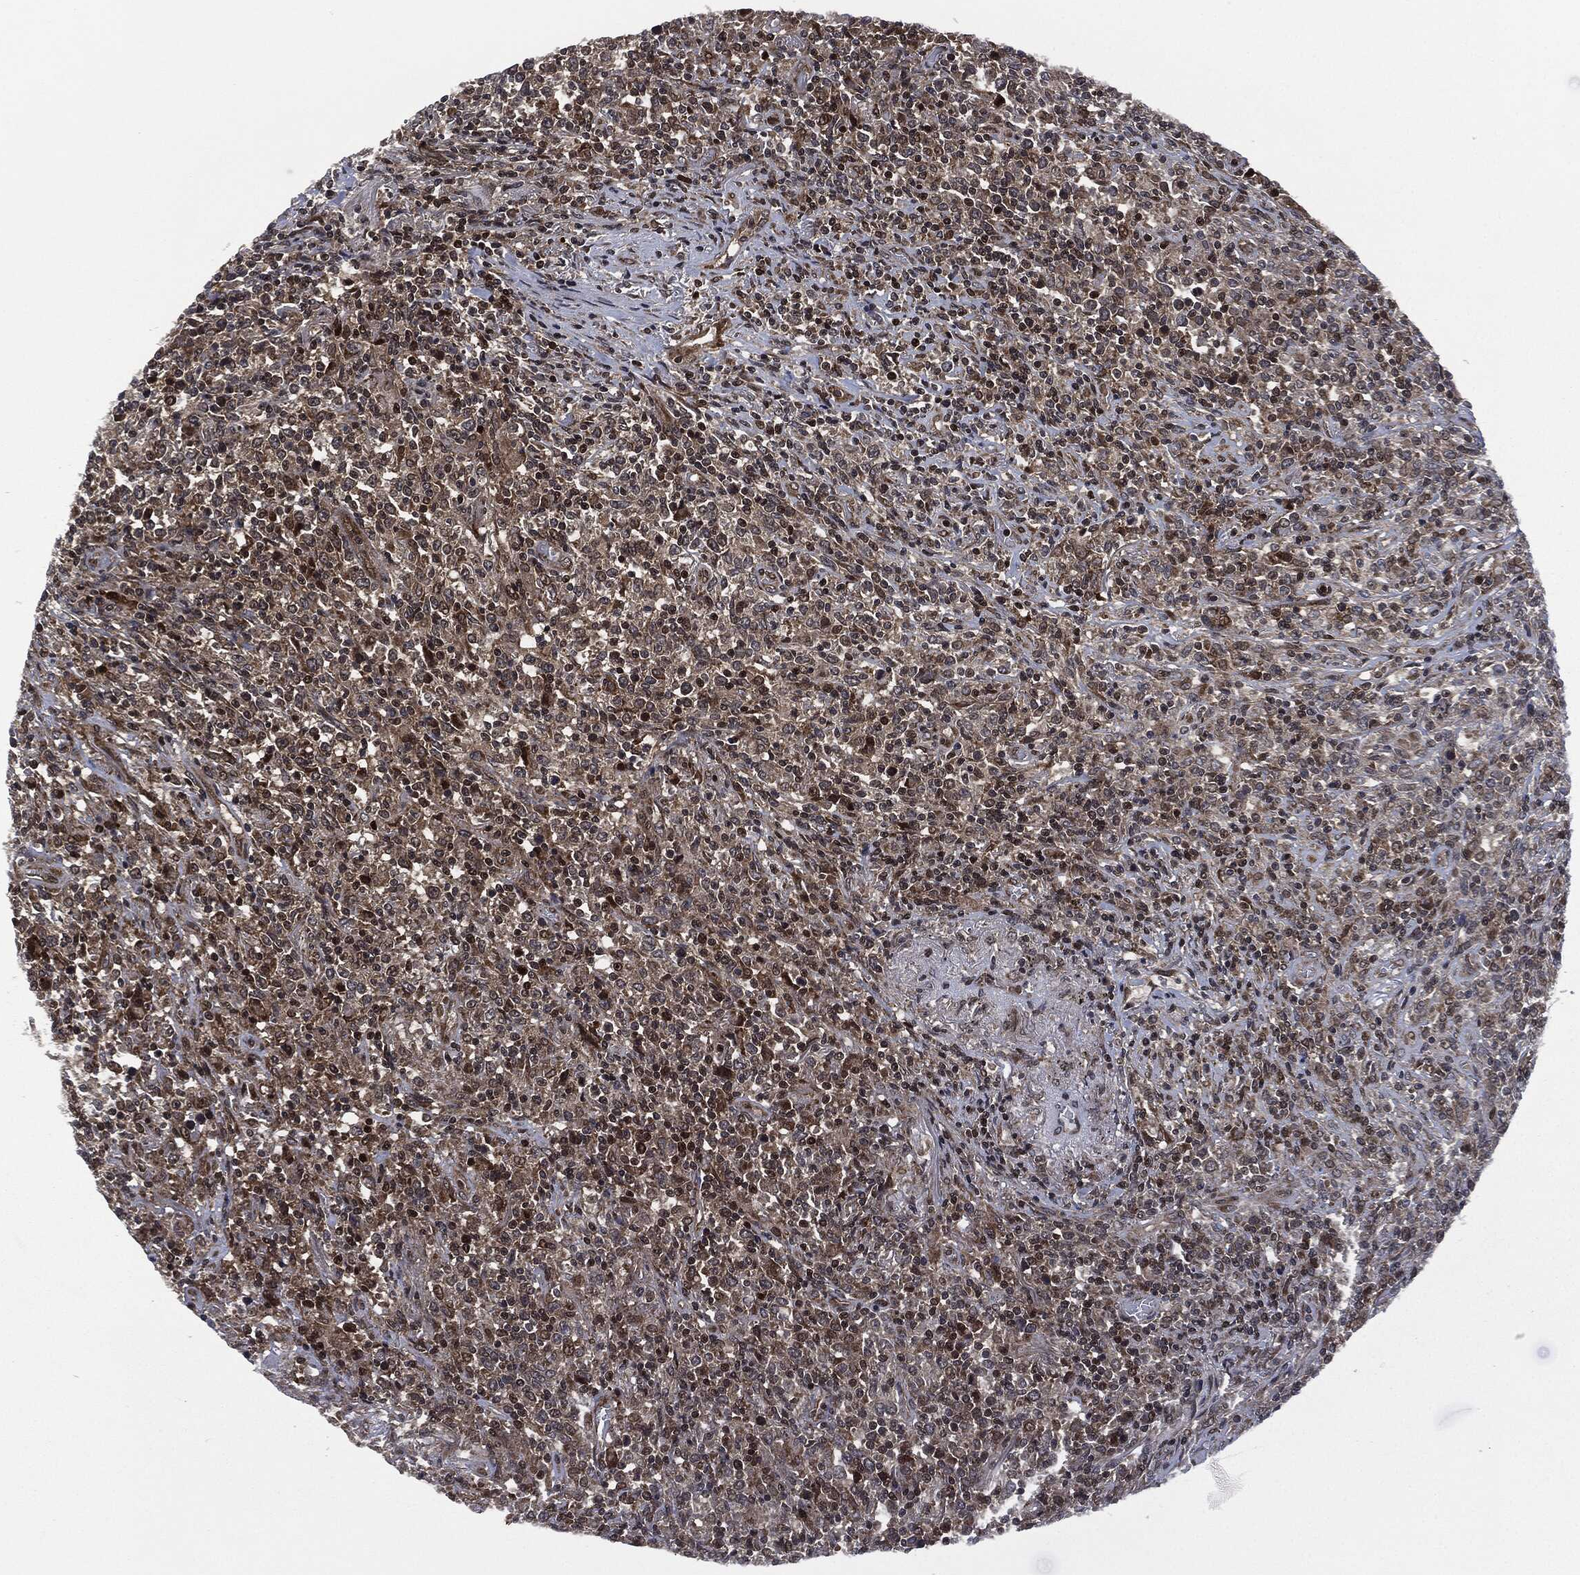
{"staining": {"intensity": "moderate", "quantity": "25%-75%", "location": "cytoplasmic/membranous"}, "tissue": "lymphoma", "cell_type": "Tumor cells", "image_type": "cancer", "snomed": [{"axis": "morphology", "description": "Malignant lymphoma, non-Hodgkin's type, High grade"}, {"axis": "topography", "description": "Lung"}], "caption": "High-grade malignant lymphoma, non-Hodgkin's type was stained to show a protein in brown. There is medium levels of moderate cytoplasmic/membranous staining in approximately 25%-75% of tumor cells.", "gene": "HRAS", "patient": {"sex": "male", "age": 79}}